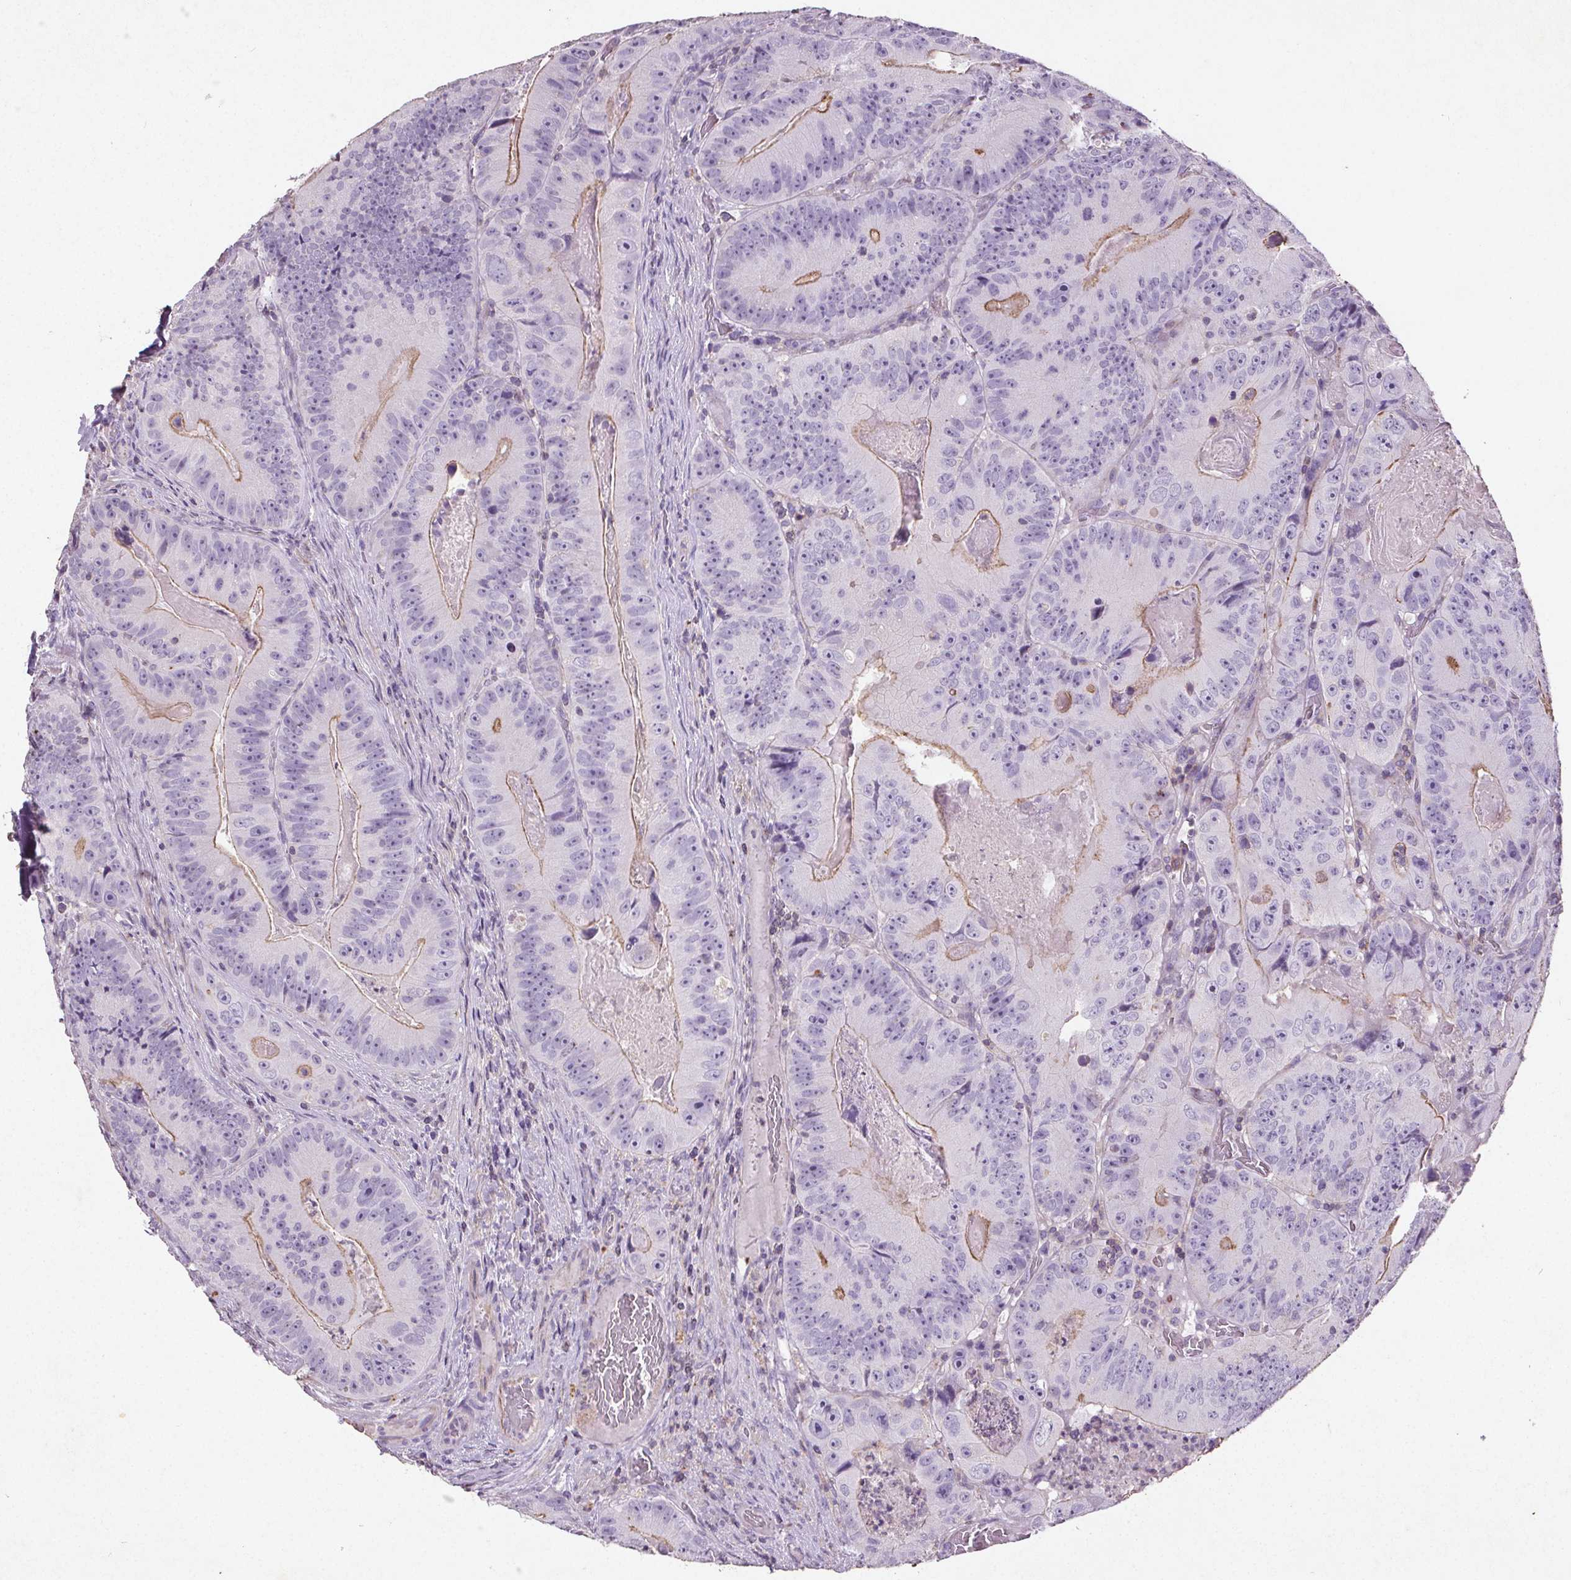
{"staining": {"intensity": "moderate", "quantity": "<25%", "location": "cytoplasmic/membranous"}, "tissue": "colorectal cancer", "cell_type": "Tumor cells", "image_type": "cancer", "snomed": [{"axis": "morphology", "description": "Adenocarcinoma, NOS"}, {"axis": "topography", "description": "Colon"}], "caption": "Immunohistochemistry photomicrograph of adenocarcinoma (colorectal) stained for a protein (brown), which exhibits low levels of moderate cytoplasmic/membranous positivity in approximately <25% of tumor cells.", "gene": "C19orf84", "patient": {"sex": "female", "age": 86}}